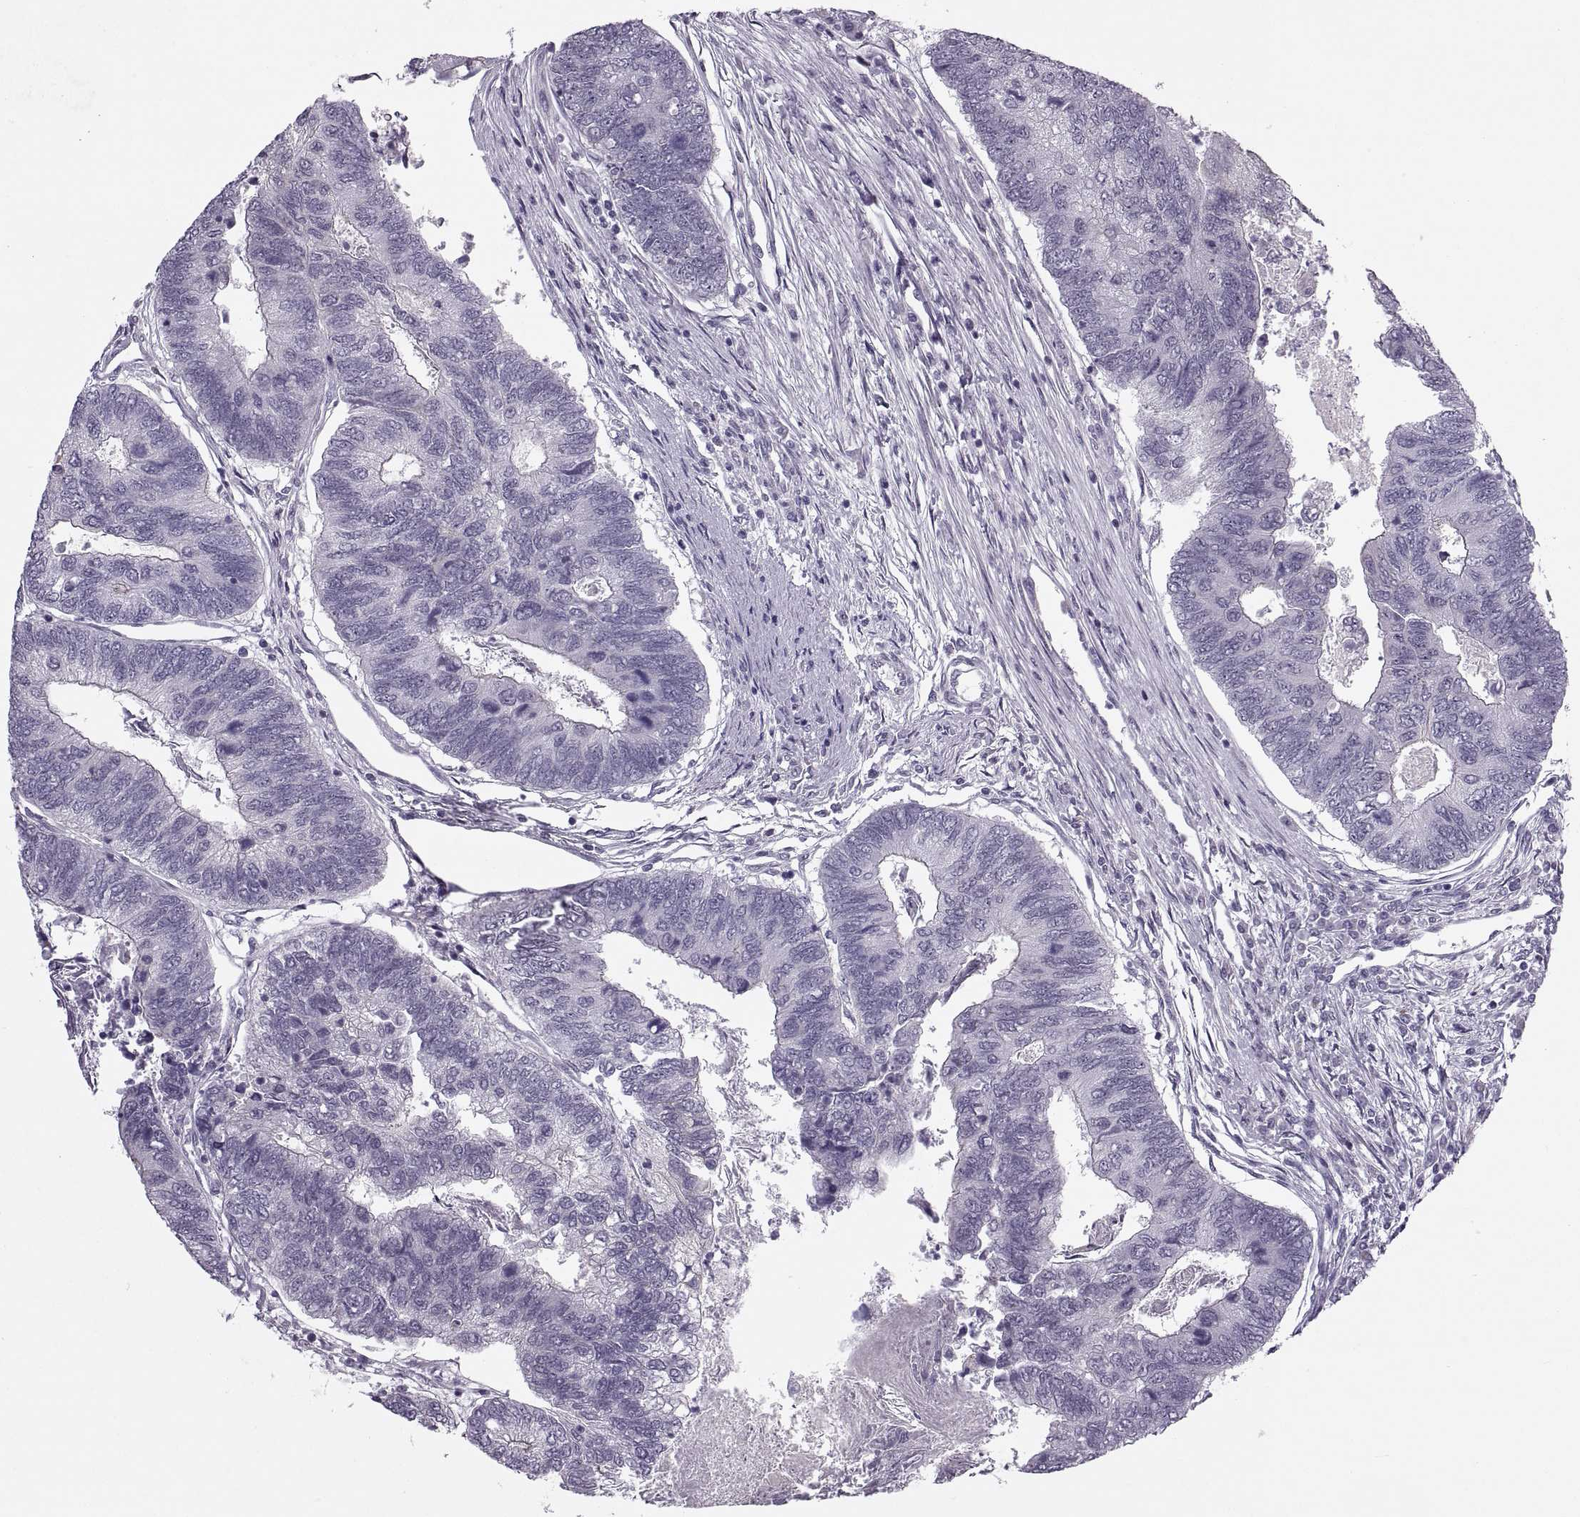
{"staining": {"intensity": "negative", "quantity": "none", "location": "none"}, "tissue": "colorectal cancer", "cell_type": "Tumor cells", "image_type": "cancer", "snomed": [{"axis": "morphology", "description": "Adenocarcinoma, NOS"}, {"axis": "topography", "description": "Colon"}], "caption": "Immunohistochemistry histopathology image of colorectal adenocarcinoma stained for a protein (brown), which displays no expression in tumor cells.", "gene": "PRSS37", "patient": {"sex": "female", "age": 67}}